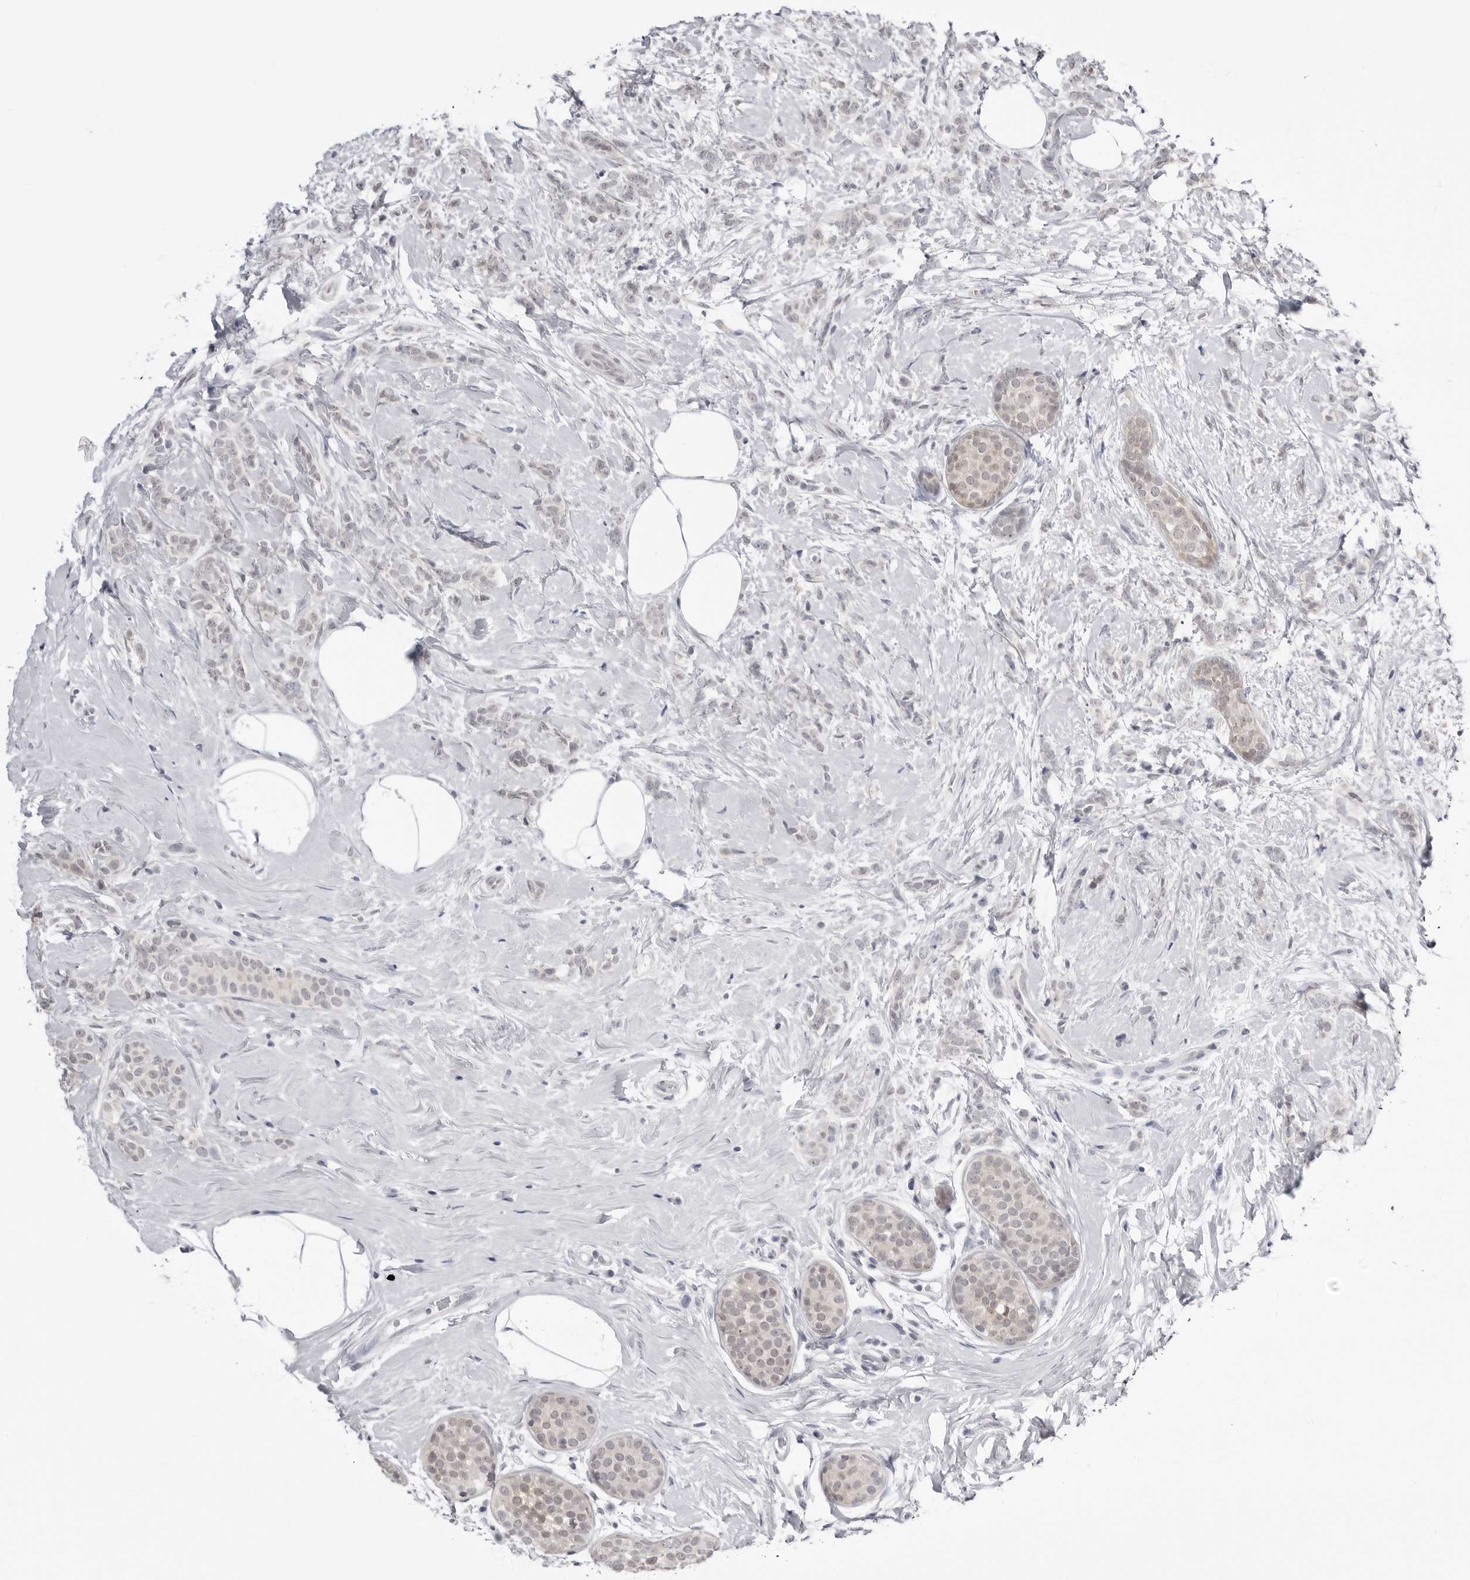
{"staining": {"intensity": "negative", "quantity": "none", "location": "none"}, "tissue": "breast cancer", "cell_type": "Tumor cells", "image_type": "cancer", "snomed": [{"axis": "morphology", "description": "Lobular carcinoma, in situ"}, {"axis": "morphology", "description": "Lobular carcinoma"}, {"axis": "topography", "description": "Breast"}], "caption": "Immunohistochemistry of human breast lobular carcinoma in situ demonstrates no expression in tumor cells.", "gene": "YWHAG", "patient": {"sex": "female", "age": 41}}